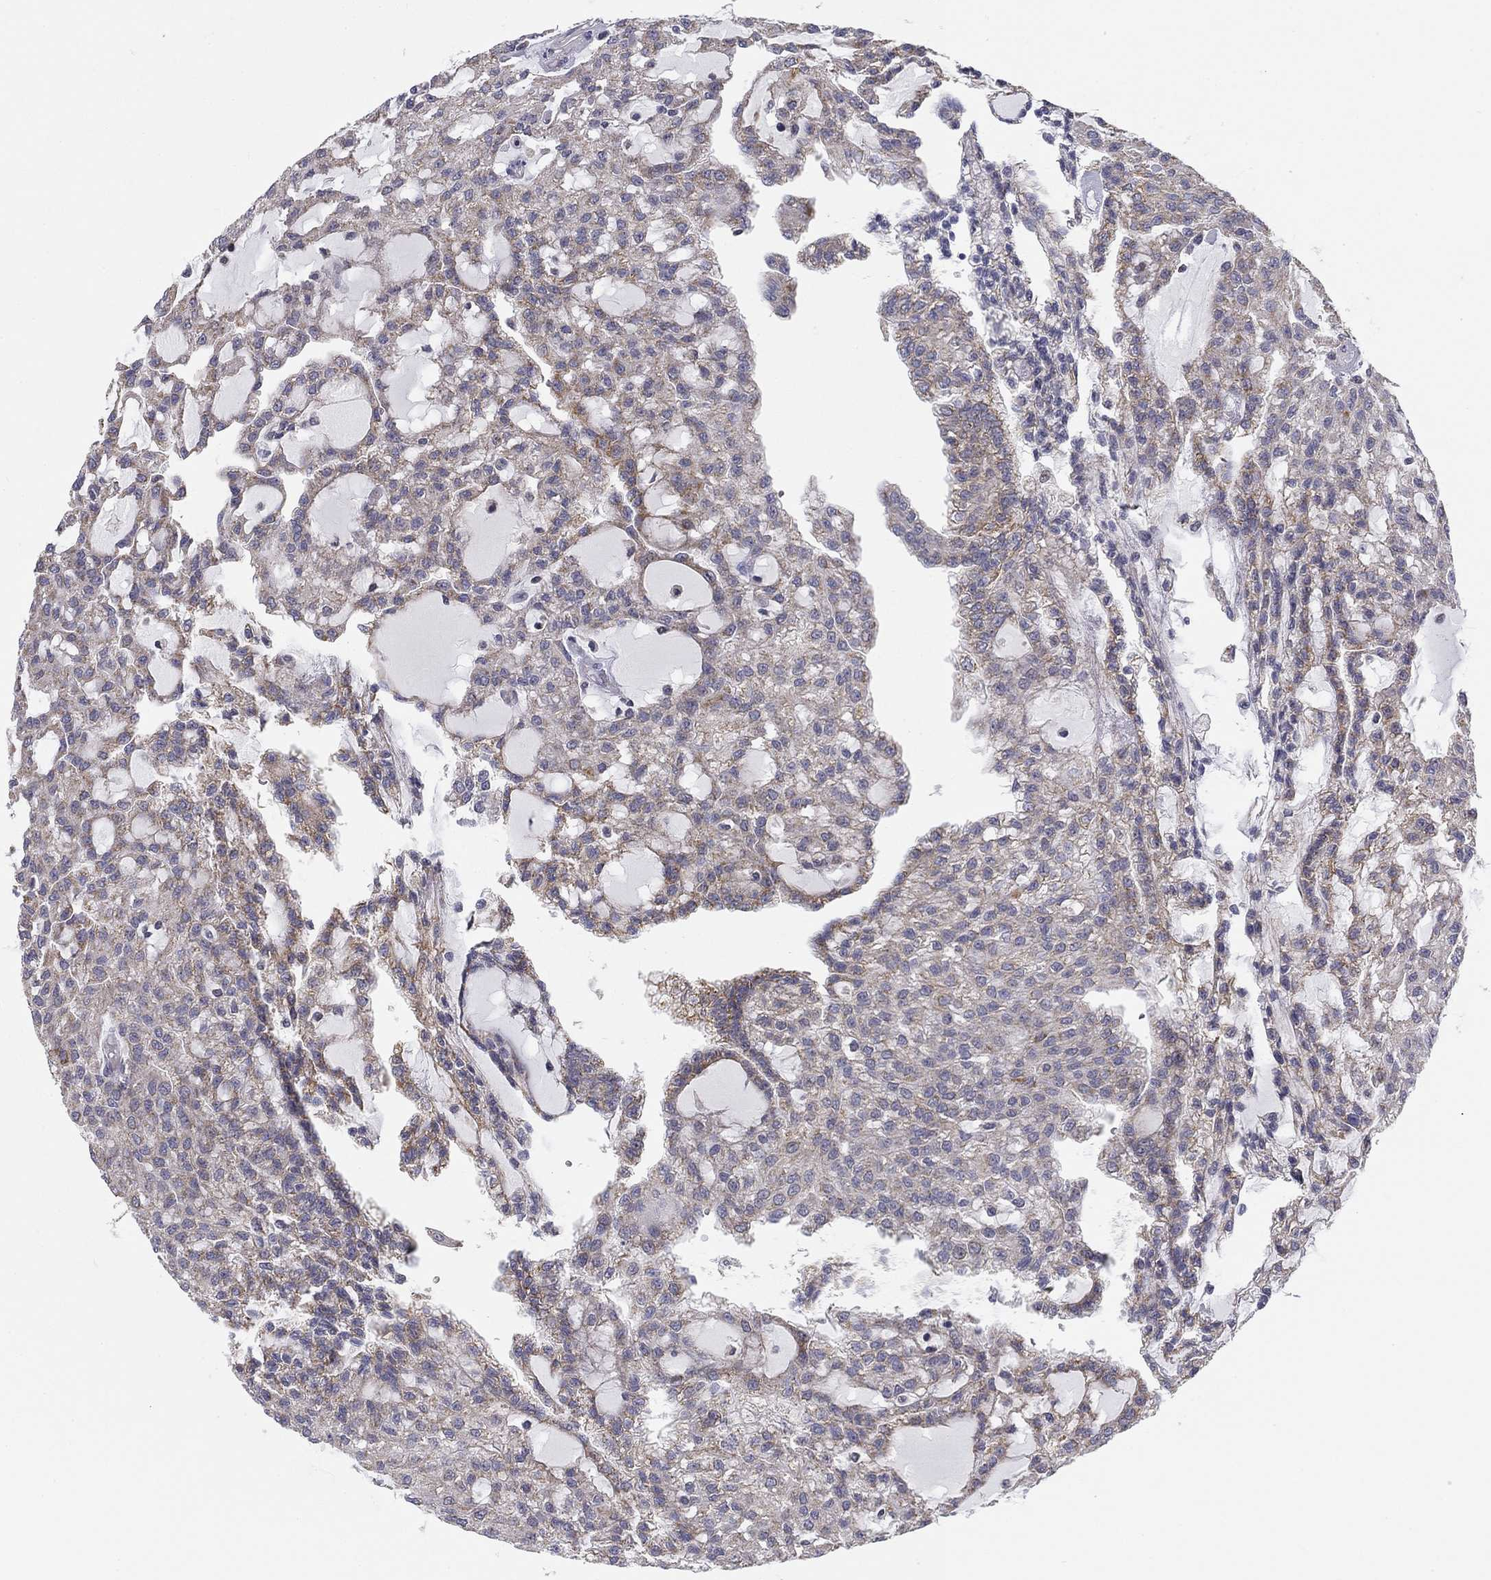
{"staining": {"intensity": "negative", "quantity": "none", "location": "none"}, "tissue": "renal cancer", "cell_type": "Tumor cells", "image_type": "cancer", "snomed": [{"axis": "morphology", "description": "Adenocarcinoma, NOS"}, {"axis": "topography", "description": "Kidney"}], "caption": "IHC photomicrograph of neoplastic tissue: human adenocarcinoma (renal) stained with DAB exhibits no significant protein expression in tumor cells.", "gene": "SLC2A9", "patient": {"sex": "male", "age": 63}}